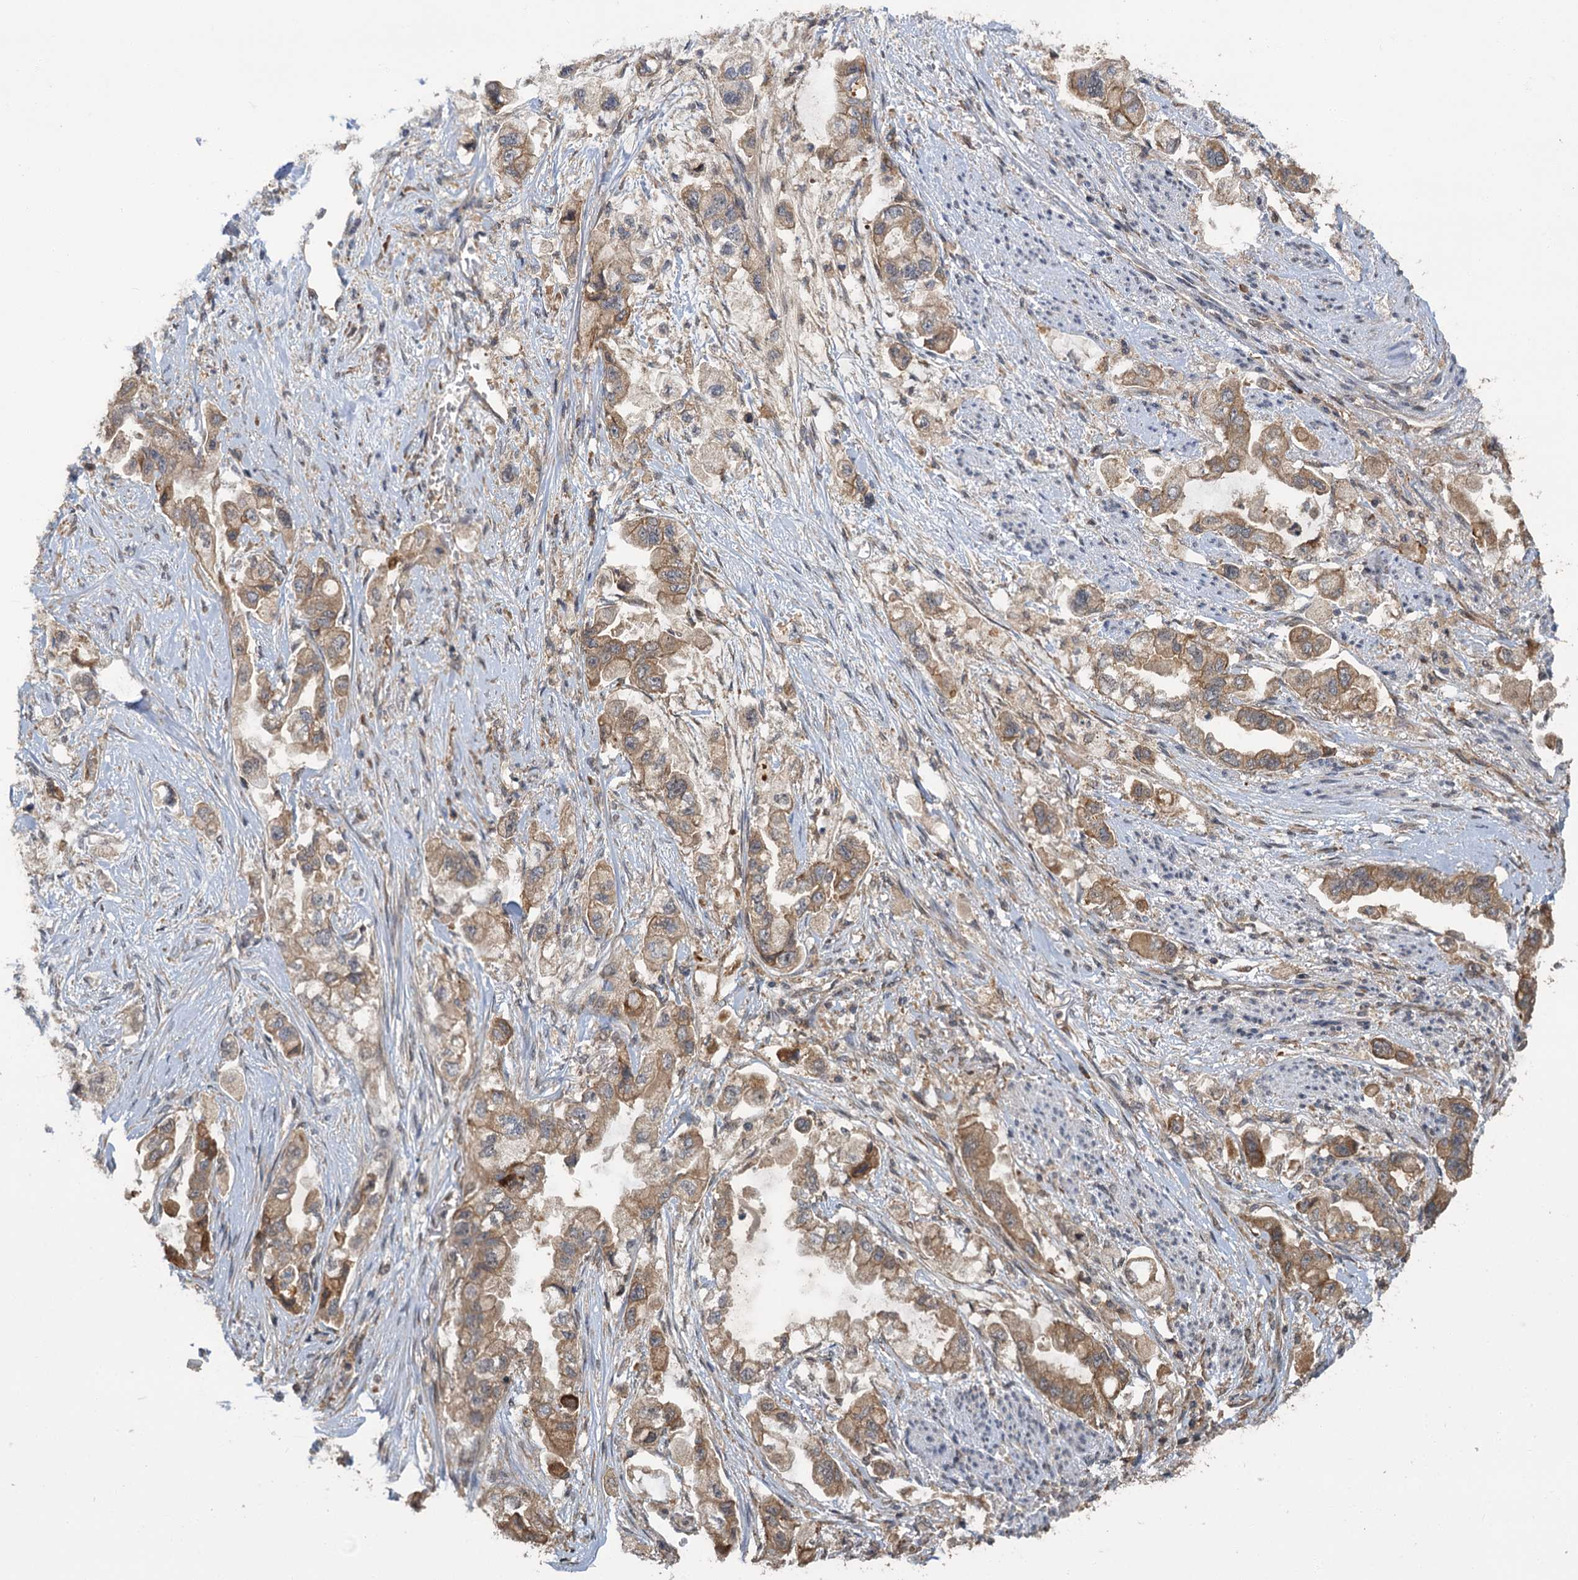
{"staining": {"intensity": "moderate", "quantity": ">75%", "location": "cytoplasmic/membranous"}, "tissue": "stomach cancer", "cell_type": "Tumor cells", "image_type": "cancer", "snomed": [{"axis": "morphology", "description": "Adenocarcinoma, NOS"}, {"axis": "topography", "description": "Stomach"}], "caption": "Stomach cancer stained for a protein (brown) exhibits moderate cytoplasmic/membranous positive staining in approximately >75% of tumor cells.", "gene": "KANSL2", "patient": {"sex": "male", "age": 62}}